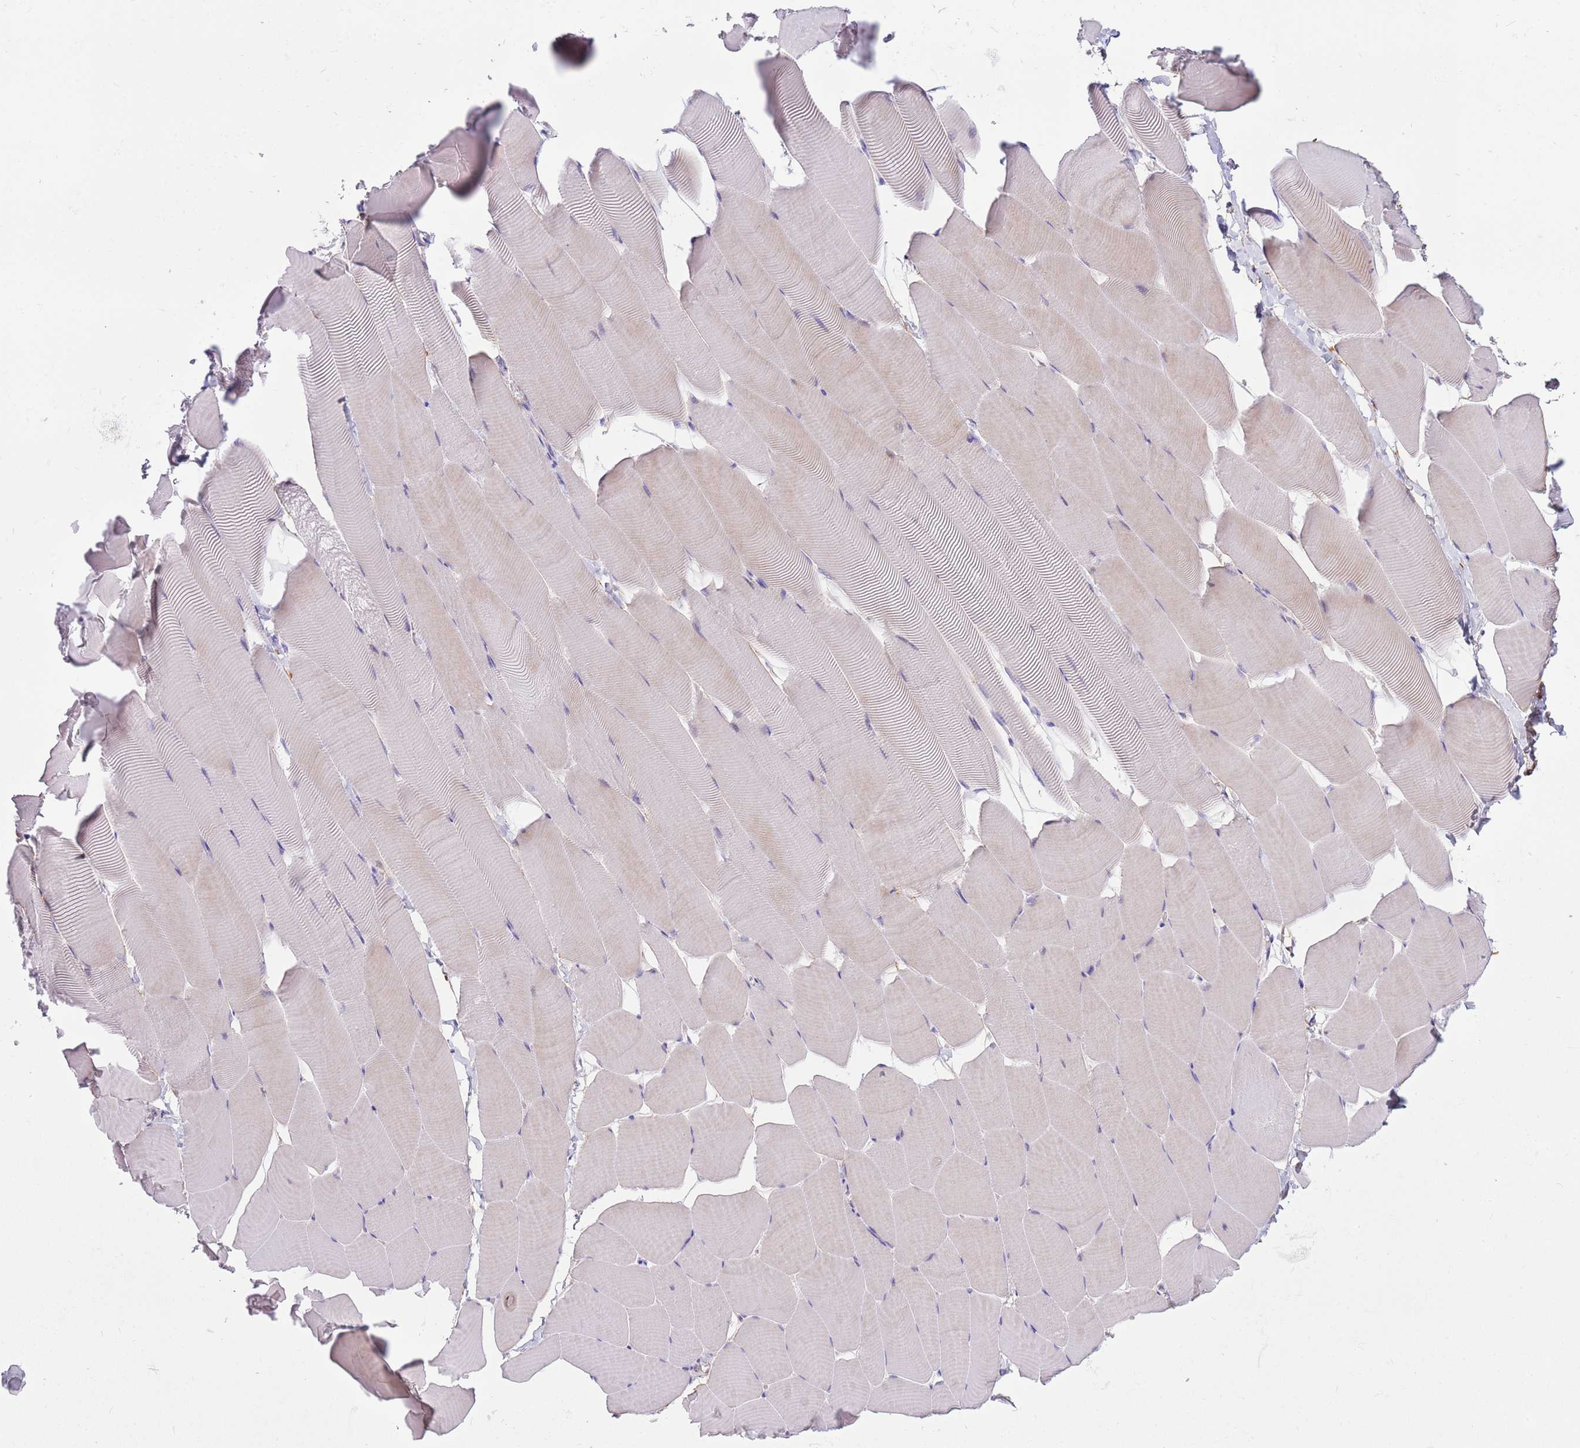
{"staining": {"intensity": "negative", "quantity": "none", "location": "none"}, "tissue": "skeletal muscle", "cell_type": "Myocytes", "image_type": "normal", "snomed": [{"axis": "morphology", "description": "Normal tissue, NOS"}, {"axis": "topography", "description": "Skeletal muscle"}], "caption": "DAB (3,3'-diaminobenzidine) immunohistochemical staining of benign skeletal muscle exhibits no significant expression in myocytes. (Immunohistochemistry, brightfield microscopy, high magnification).", "gene": "LEPROTL1", "patient": {"sex": "male", "age": 25}}